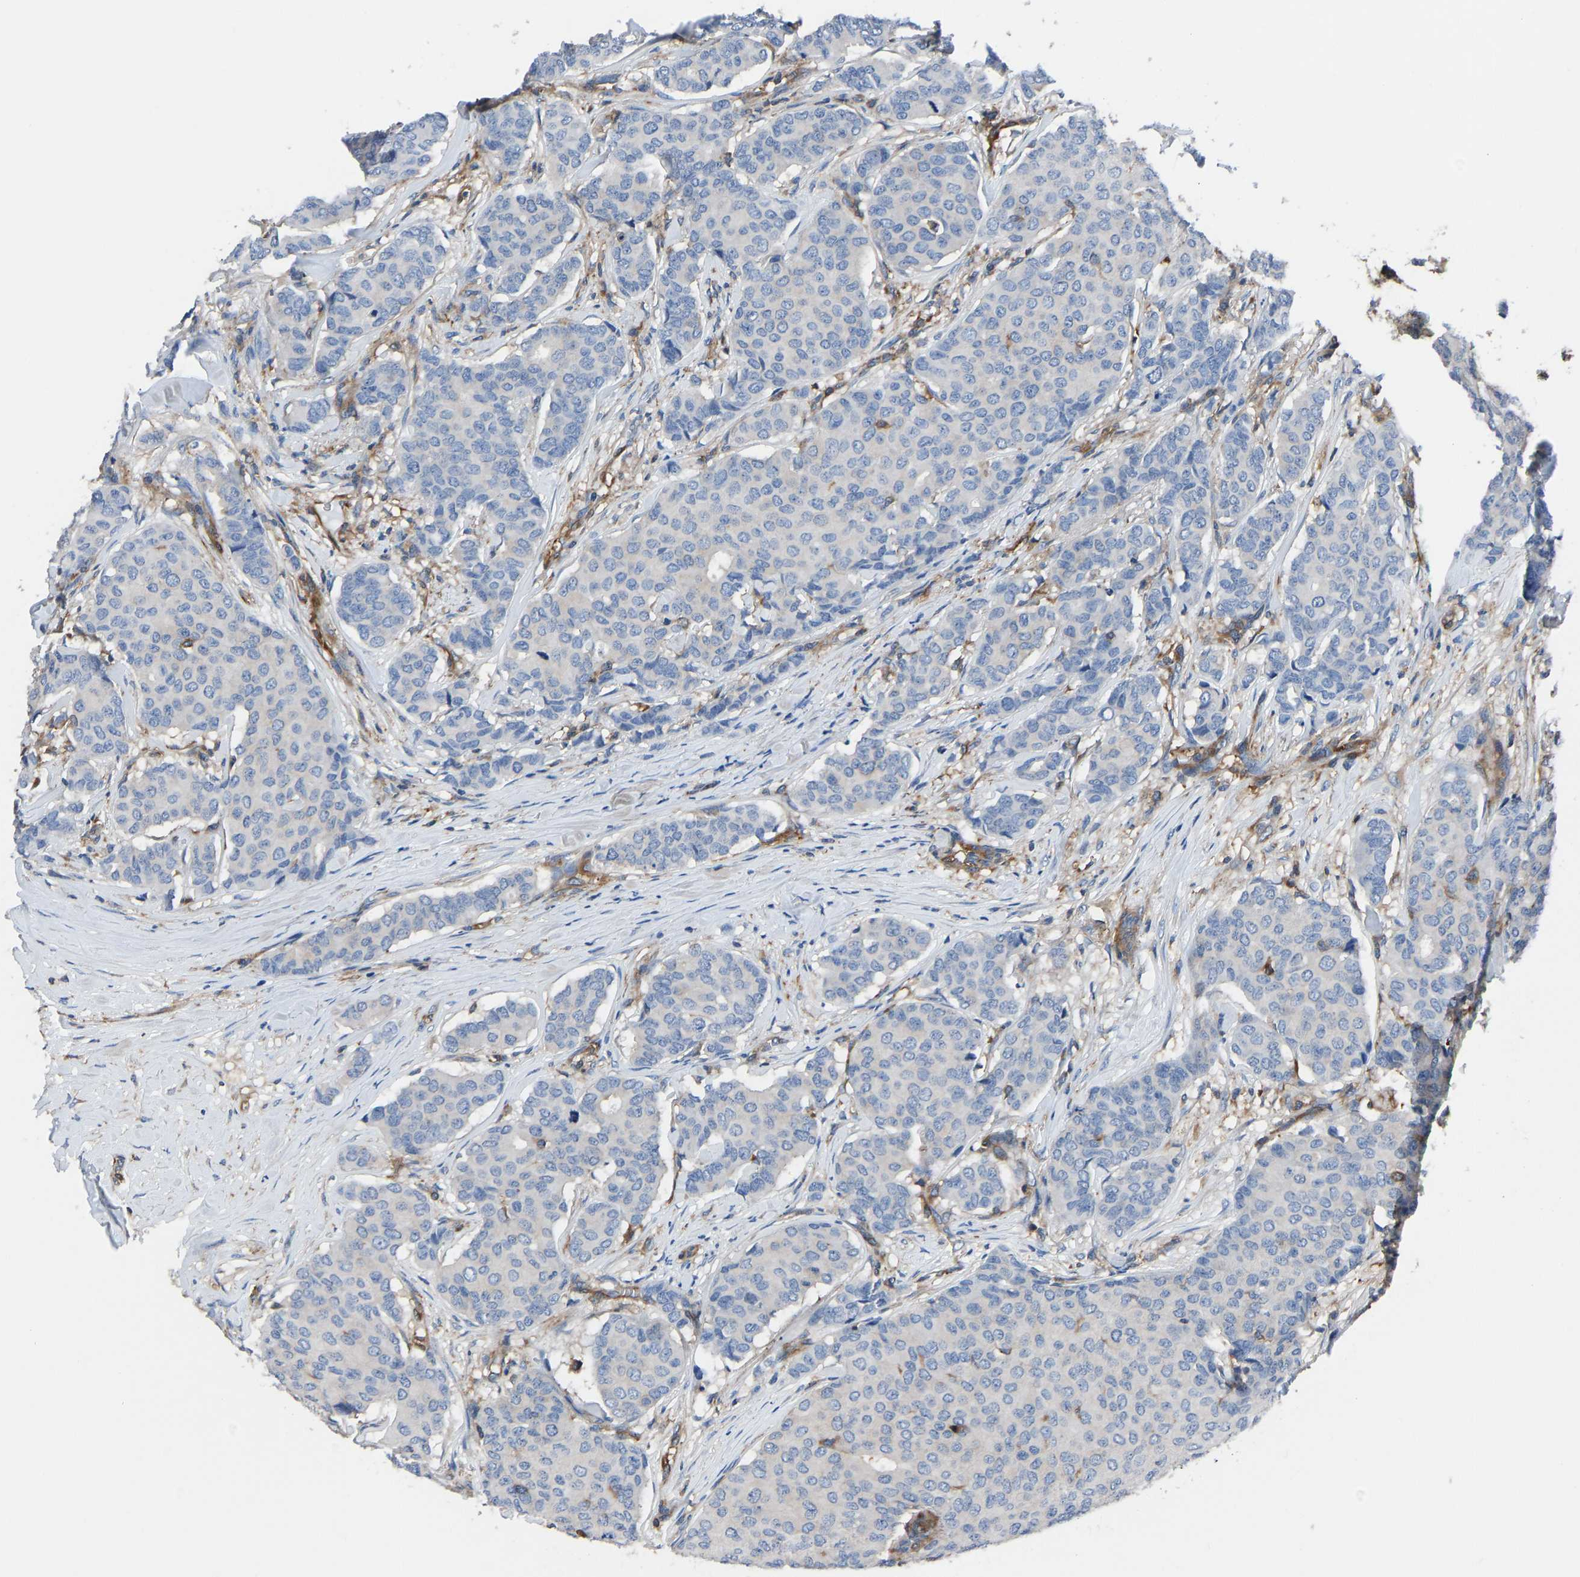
{"staining": {"intensity": "negative", "quantity": "none", "location": "none"}, "tissue": "breast cancer", "cell_type": "Tumor cells", "image_type": "cancer", "snomed": [{"axis": "morphology", "description": "Duct carcinoma"}, {"axis": "topography", "description": "Breast"}], "caption": "There is no significant expression in tumor cells of breast infiltrating ductal carcinoma.", "gene": "PRKAR1A", "patient": {"sex": "female", "age": 75}}